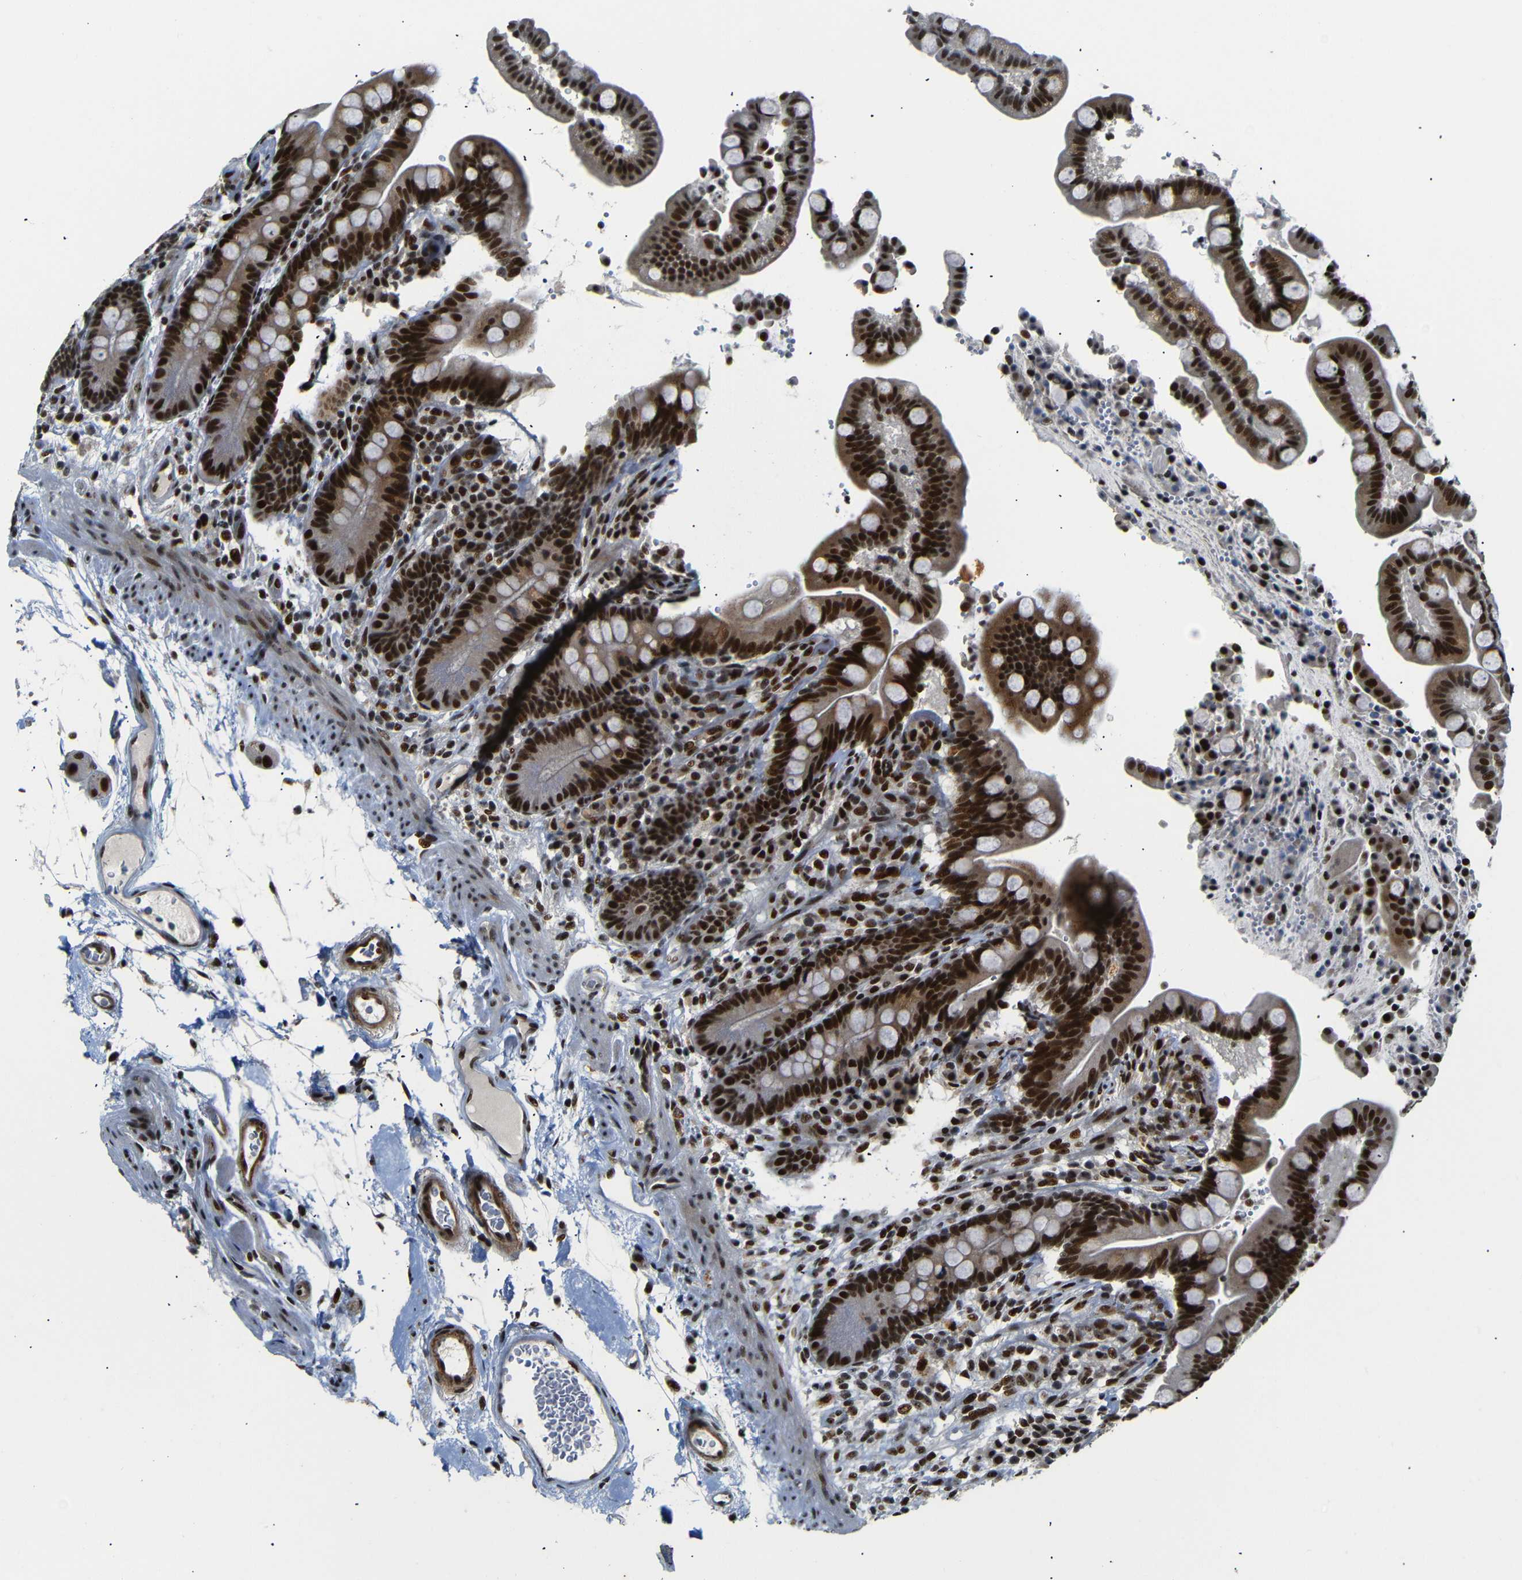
{"staining": {"intensity": "strong", "quantity": ">75%", "location": "nuclear"}, "tissue": "colon", "cell_type": "Endothelial cells", "image_type": "normal", "snomed": [{"axis": "morphology", "description": "Normal tissue, NOS"}, {"axis": "topography", "description": "Colon"}], "caption": "Immunohistochemistry (IHC) photomicrograph of normal colon stained for a protein (brown), which displays high levels of strong nuclear staining in about >75% of endothelial cells.", "gene": "SETDB2", "patient": {"sex": "male", "age": 73}}